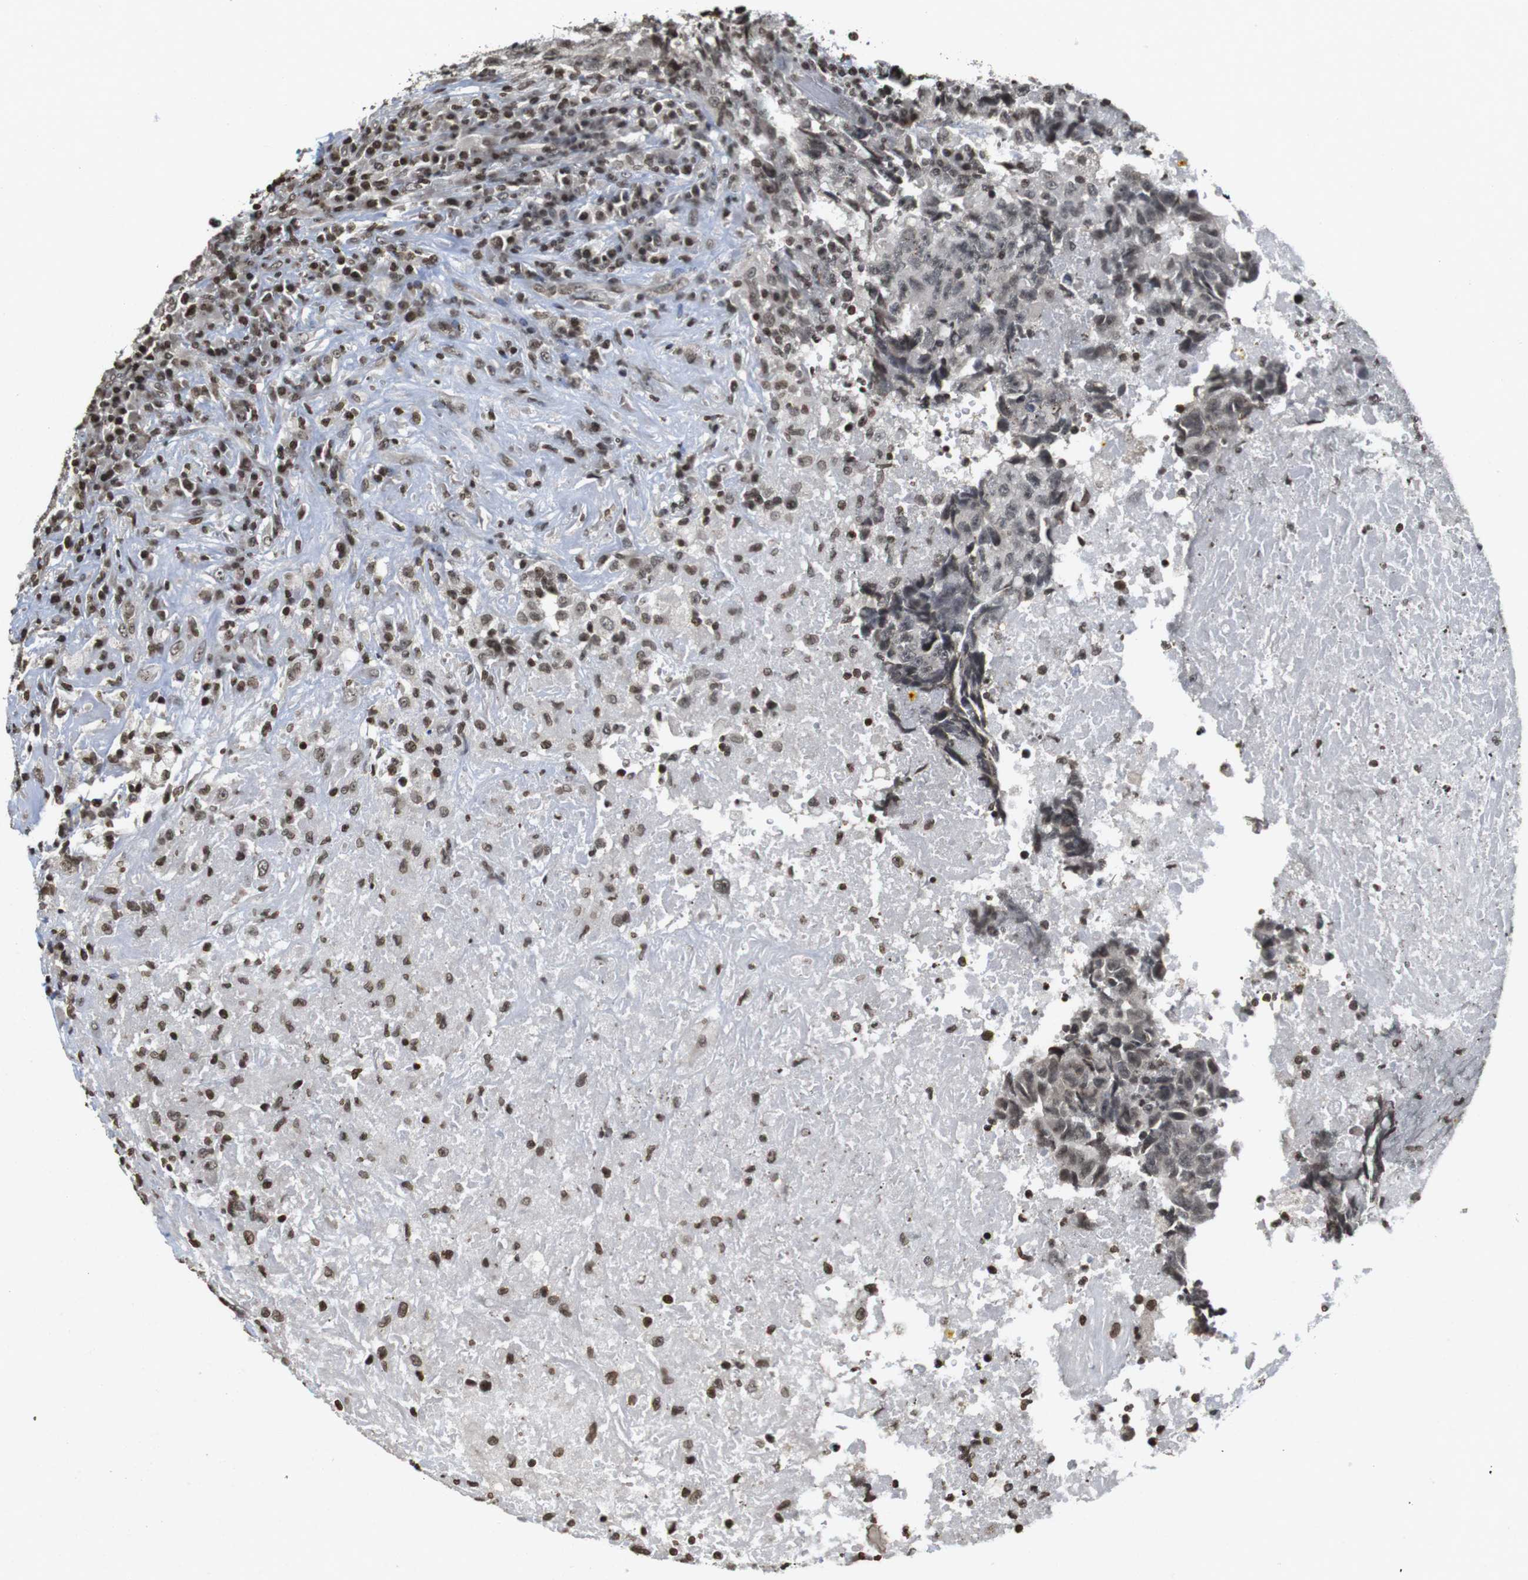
{"staining": {"intensity": "weak", "quantity": "25%-75%", "location": "nuclear"}, "tissue": "testis cancer", "cell_type": "Tumor cells", "image_type": "cancer", "snomed": [{"axis": "morphology", "description": "Necrosis, NOS"}, {"axis": "morphology", "description": "Carcinoma, Embryonal, NOS"}, {"axis": "topography", "description": "Testis"}], "caption": "An image of human testis embryonal carcinoma stained for a protein displays weak nuclear brown staining in tumor cells. (brown staining indicates protein expression, while blue staining denotes nuclei).", "gene": "FOXA3", "patient": {"sex": "male", "age": 19}}